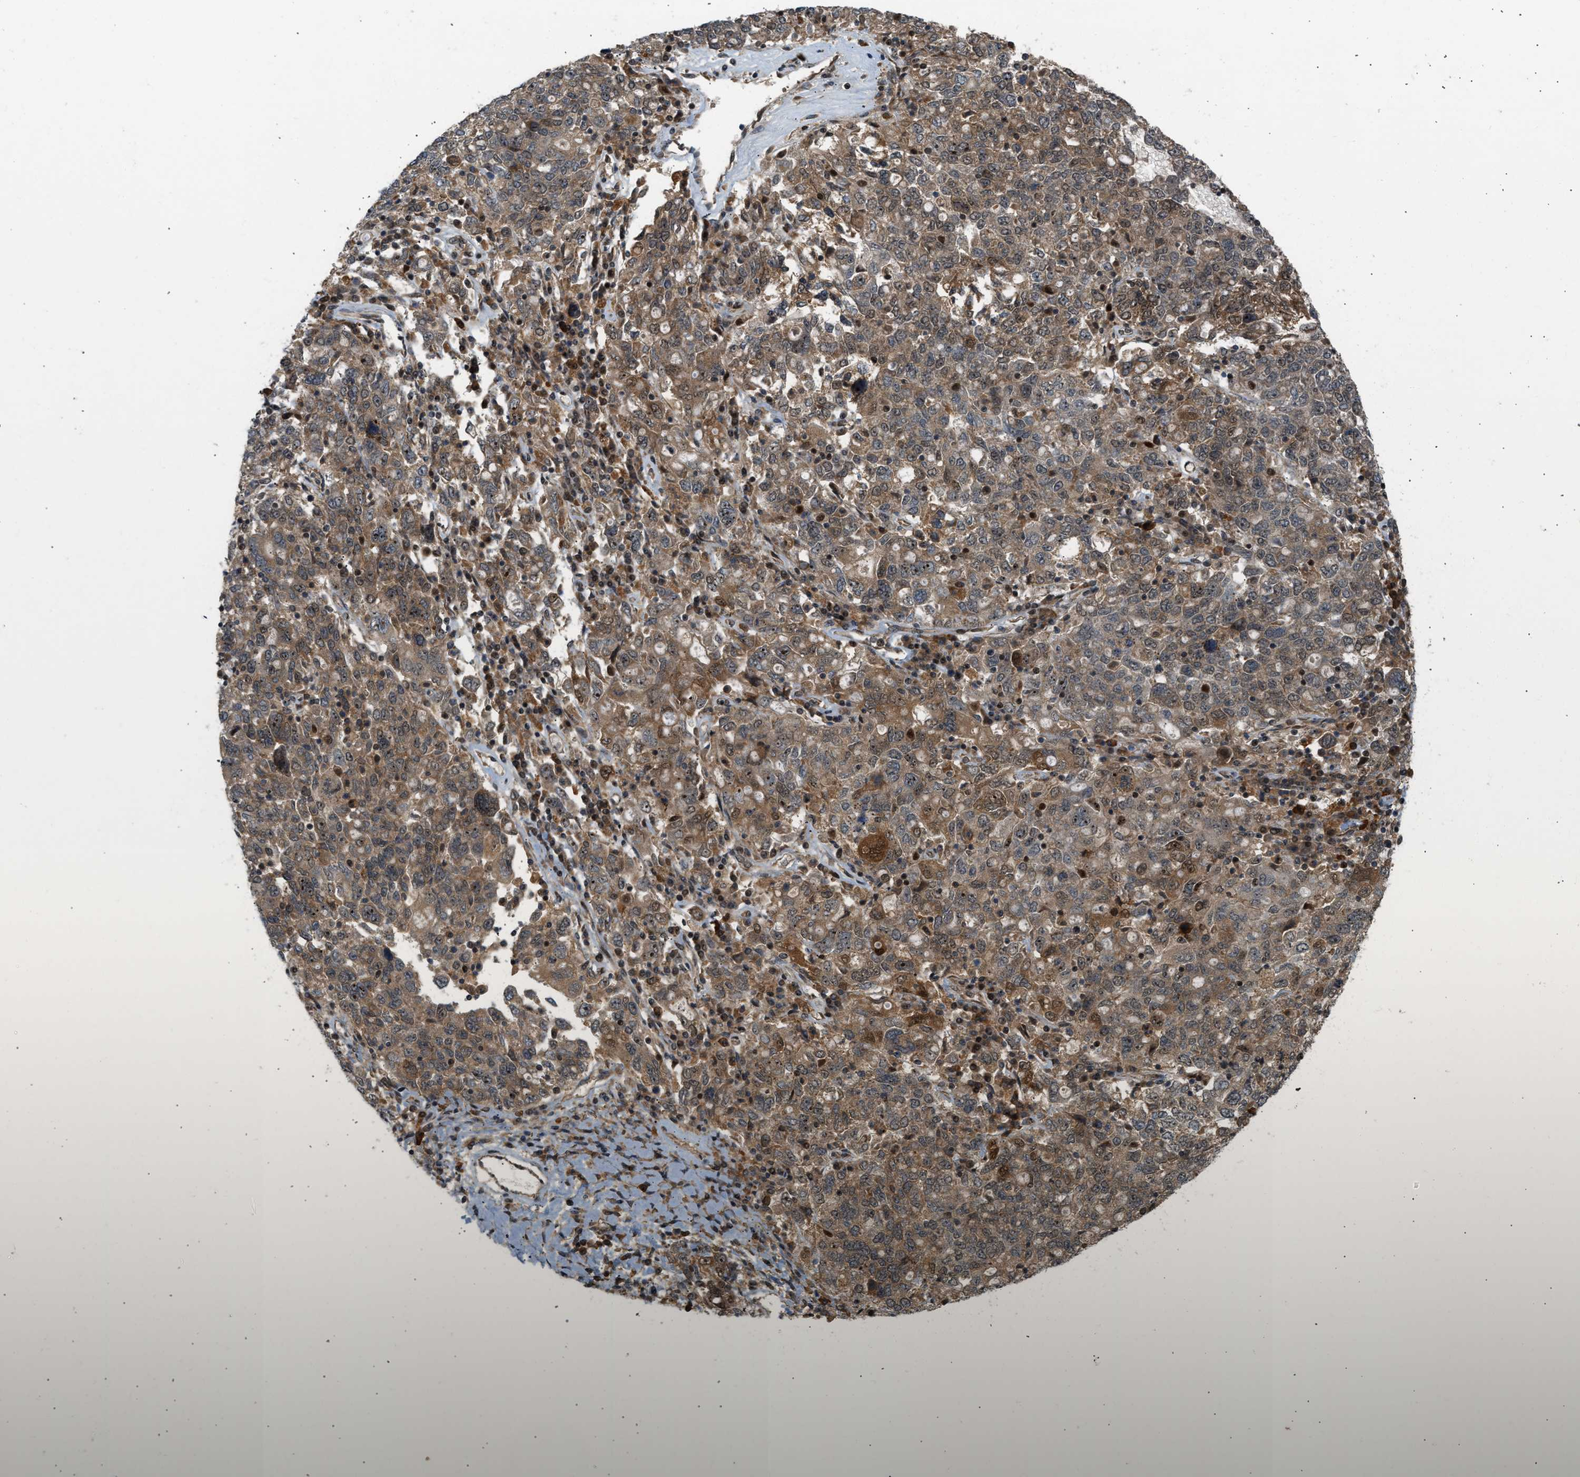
{"staining": {"intensity": "moderate", "quantity": ">75%", "location": "cytoplasmic/membranous,nuclear"}, "tissue": "ovarian cancer", "cell_type": "Tumor cells", "image_type": "cancer", "snomed": [{"axis": "morphology", "description": "Carcinoma, endometroid"}, {"axis": "topography", "description": "Ovary"}], "caption": "A high-resolution photomicrograph shows IHC staining of ovarian cancer, which demonstrates moderate cytoplasmic/membranous and nuclear staining in about >75% of tumor cells.", "gene": "BAG1", "patient": {"sex": "female", "age": 62}}